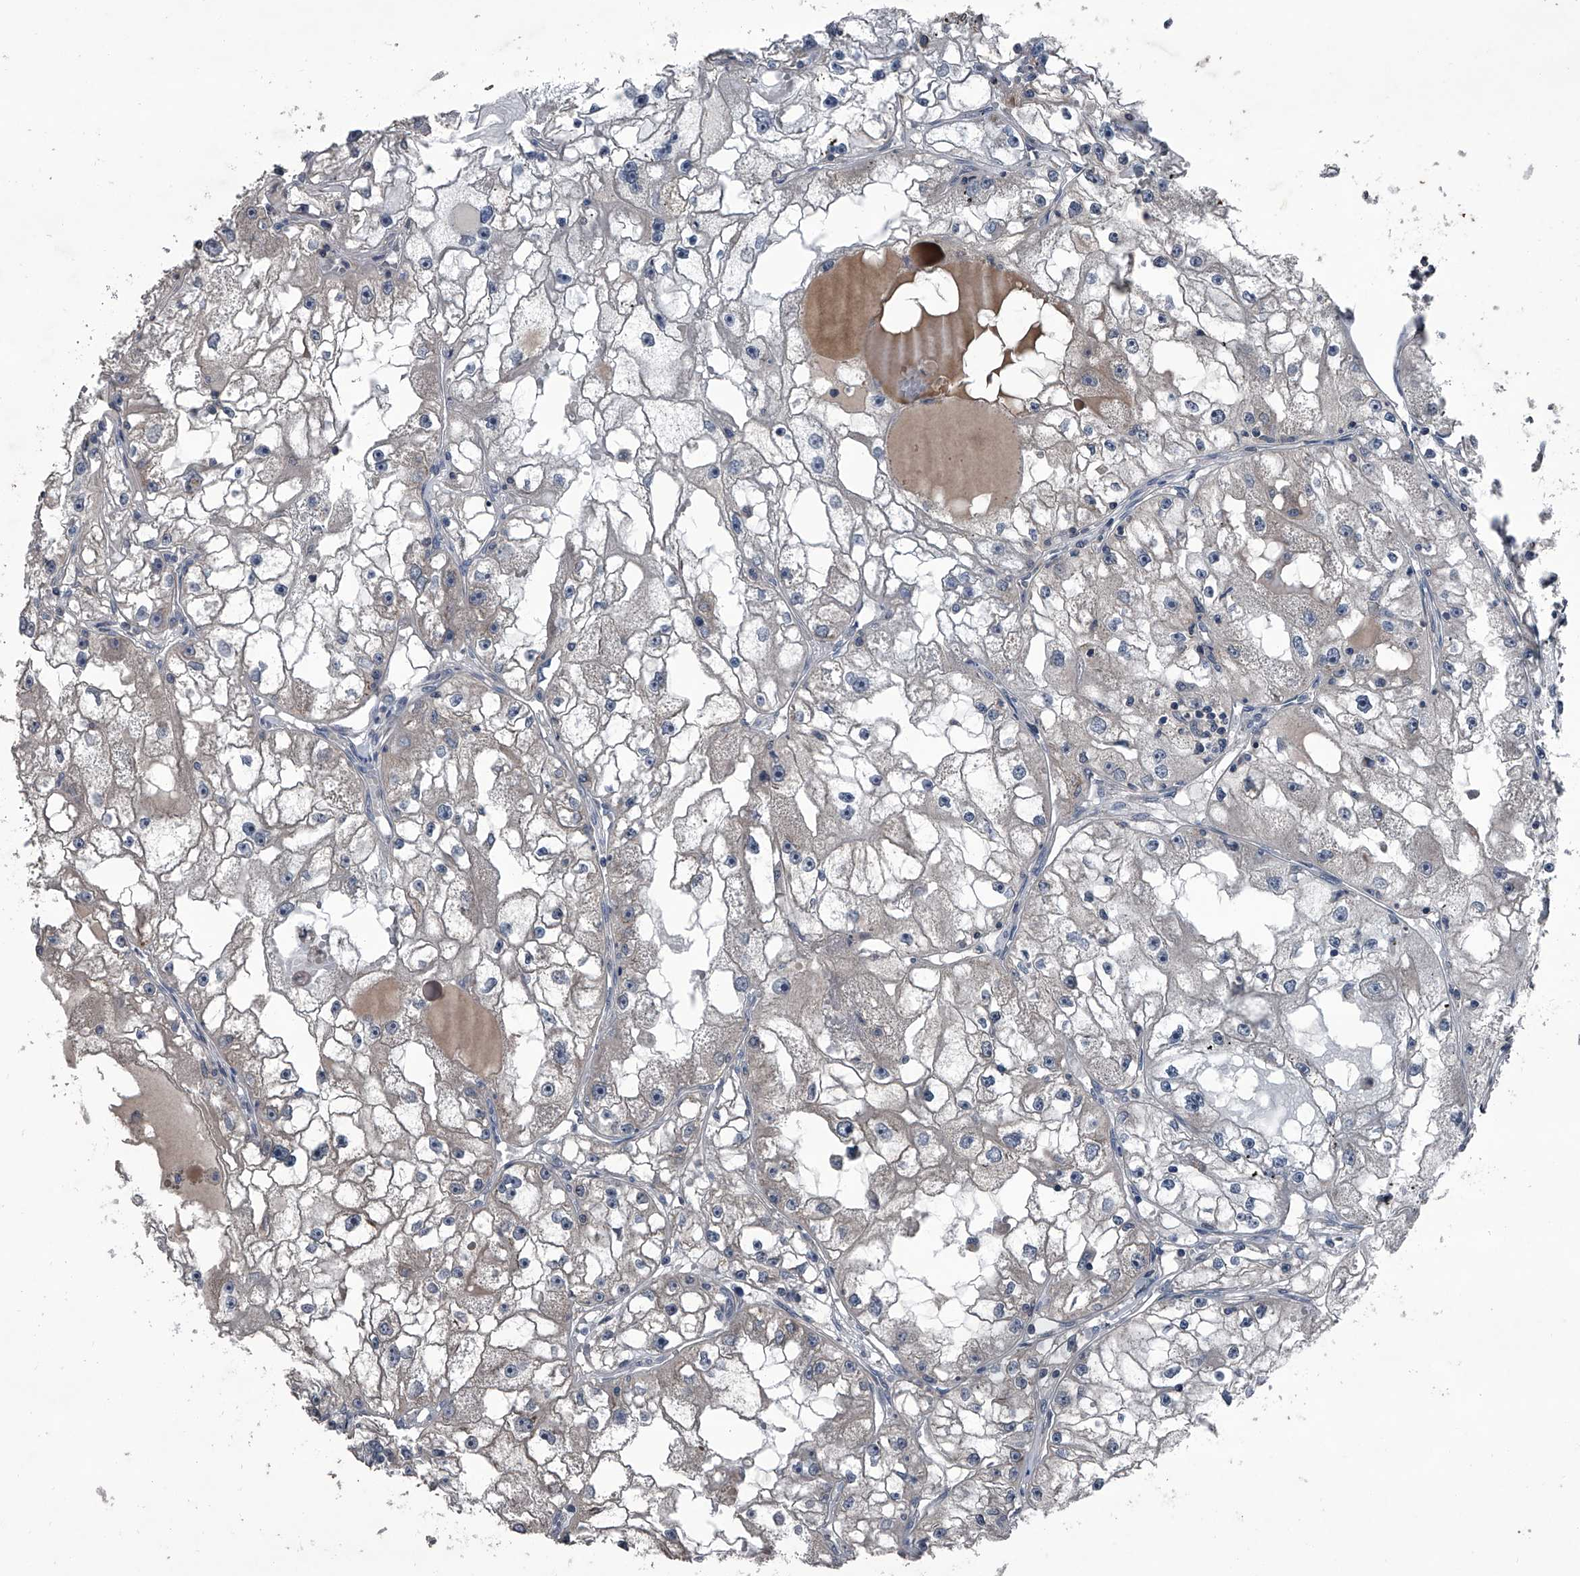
{"staining": {"intensity": "negative", "quantity": "none", "location": "none"}, "tissue": "renal cancer", "cell_type": "Tumor cells", "image_type": "cancer", "snomed": [{"axis": "morphology", "description": "Adenocarcinoma, NOS"}, {"axis": "topography", "description": "Kidney"}], "caption": "Tumor cells are negative for brown protein staining in renal cancer (adenocarcinoma).", "gene": "OARD1", "patient": {"sex": "male", "age": 56}}